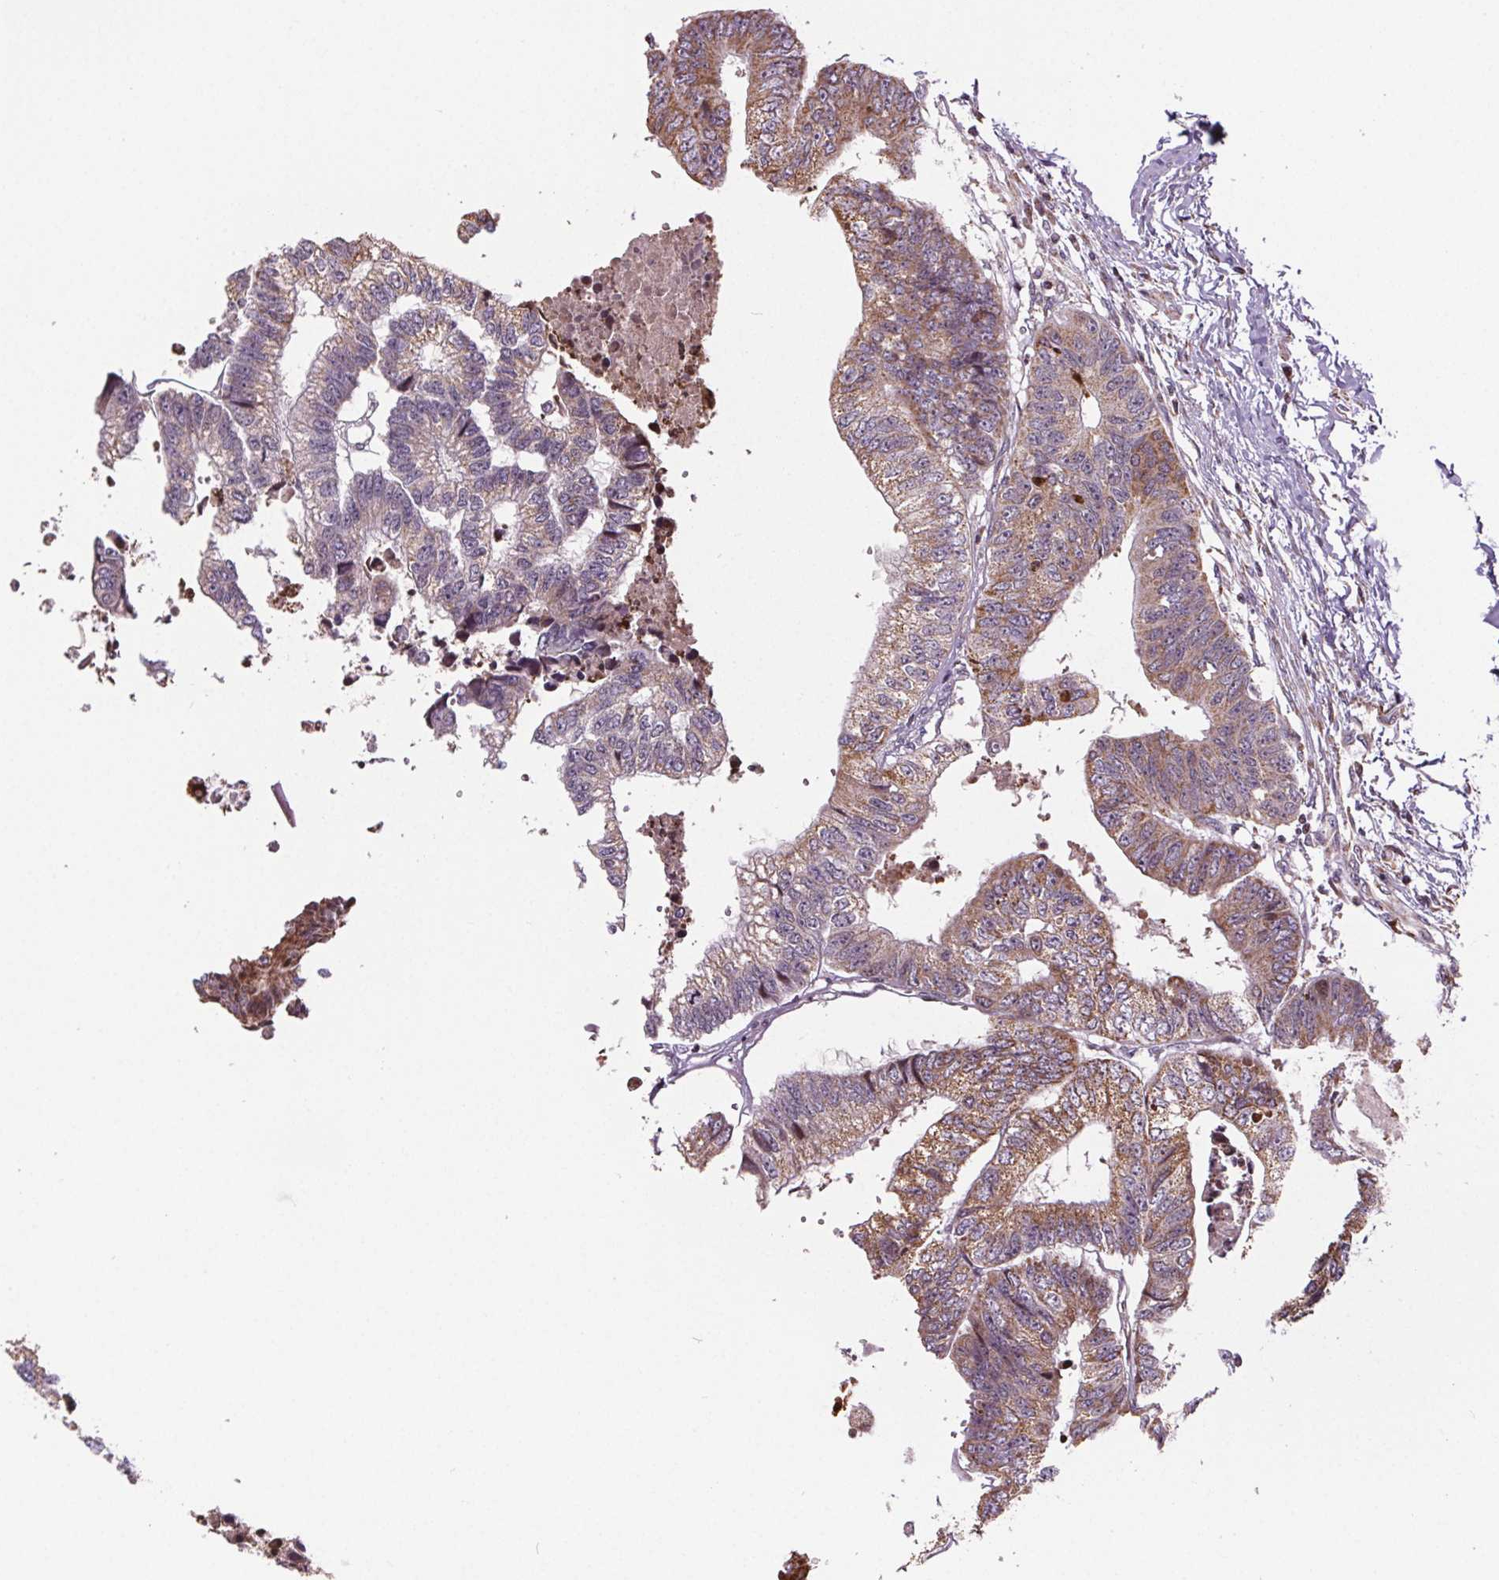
{"staining": {"intensity": "moderate", "quantity": ">75%", "location": "cytoplasmic/membranous"}, "tissue": "colorectal cancer", "cell_type": "Tumor cells", "image_type": "cancer", "snomed": [{"axis": "morphology", "description": "Adenocarcinoma, NOS"}, {"axis": "topography", "description": "Rectum"}], "caption": "Immunohistochemical staining of human colorectal cancer exhibits moderate cytoplasmic/membranous protein positivity in about >75% of tumor cells.", "gene": "SUCLA2", "patient": {"sex": "male", "age": 63}}